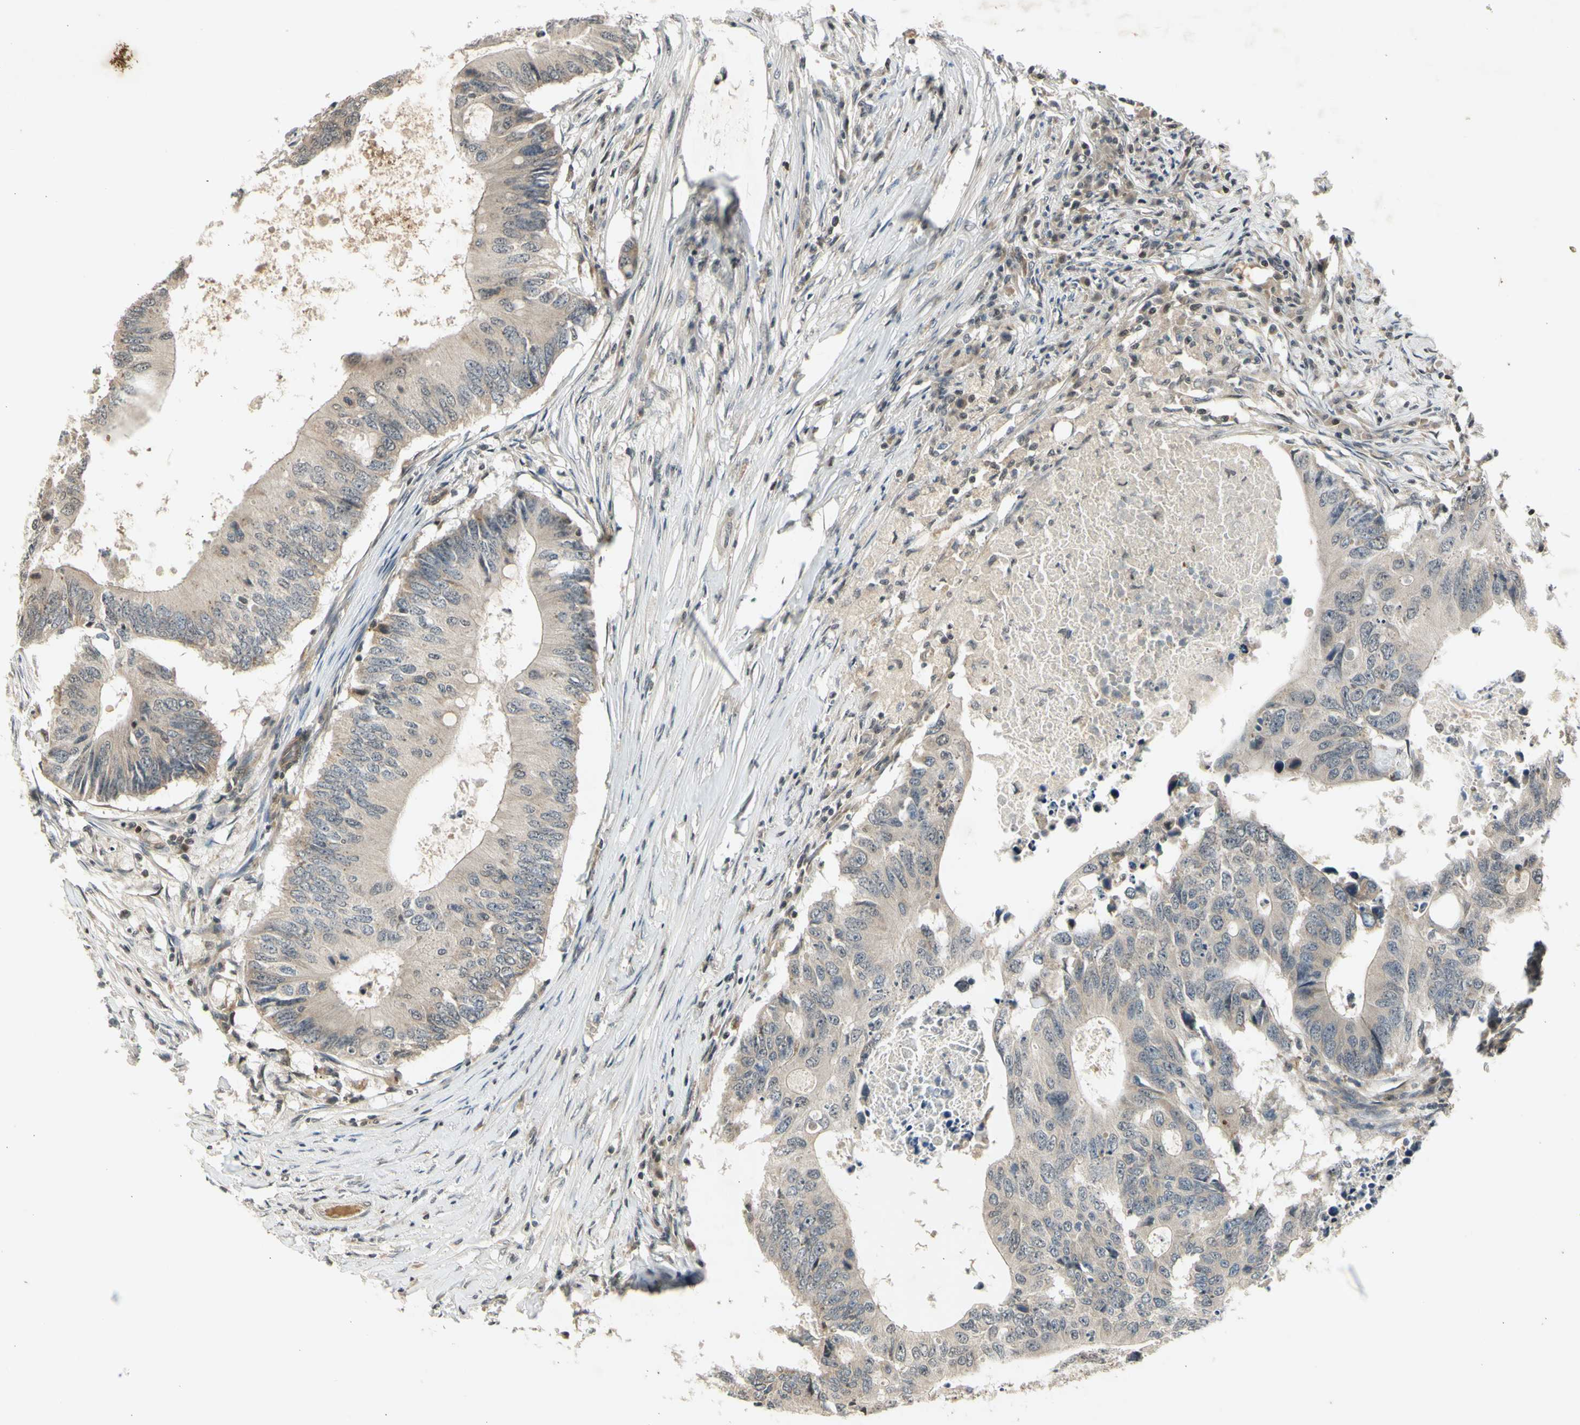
{"staining": {"intensity": "weak", "quantity": "<25%", "location": "cytoplasmic/membranous"}, "tissue": "colorectal cancer", "cell_type": "Tumor cells", "image_type": "cancer", "snomed": [{"axis": "morphology", "description": "Adenocarcinoma, NOS"}, {"axis": "topography", "description": "Colon"}], "caption": "Tumor cells are negative for protein expression in human colorectal cancer. (Brightfield microscopy of DAB (3,3'-diaminobenzidine) IHC at high magnification).", "gene": "EFNB2", "patient": {"sex": "male", "age": 71}}